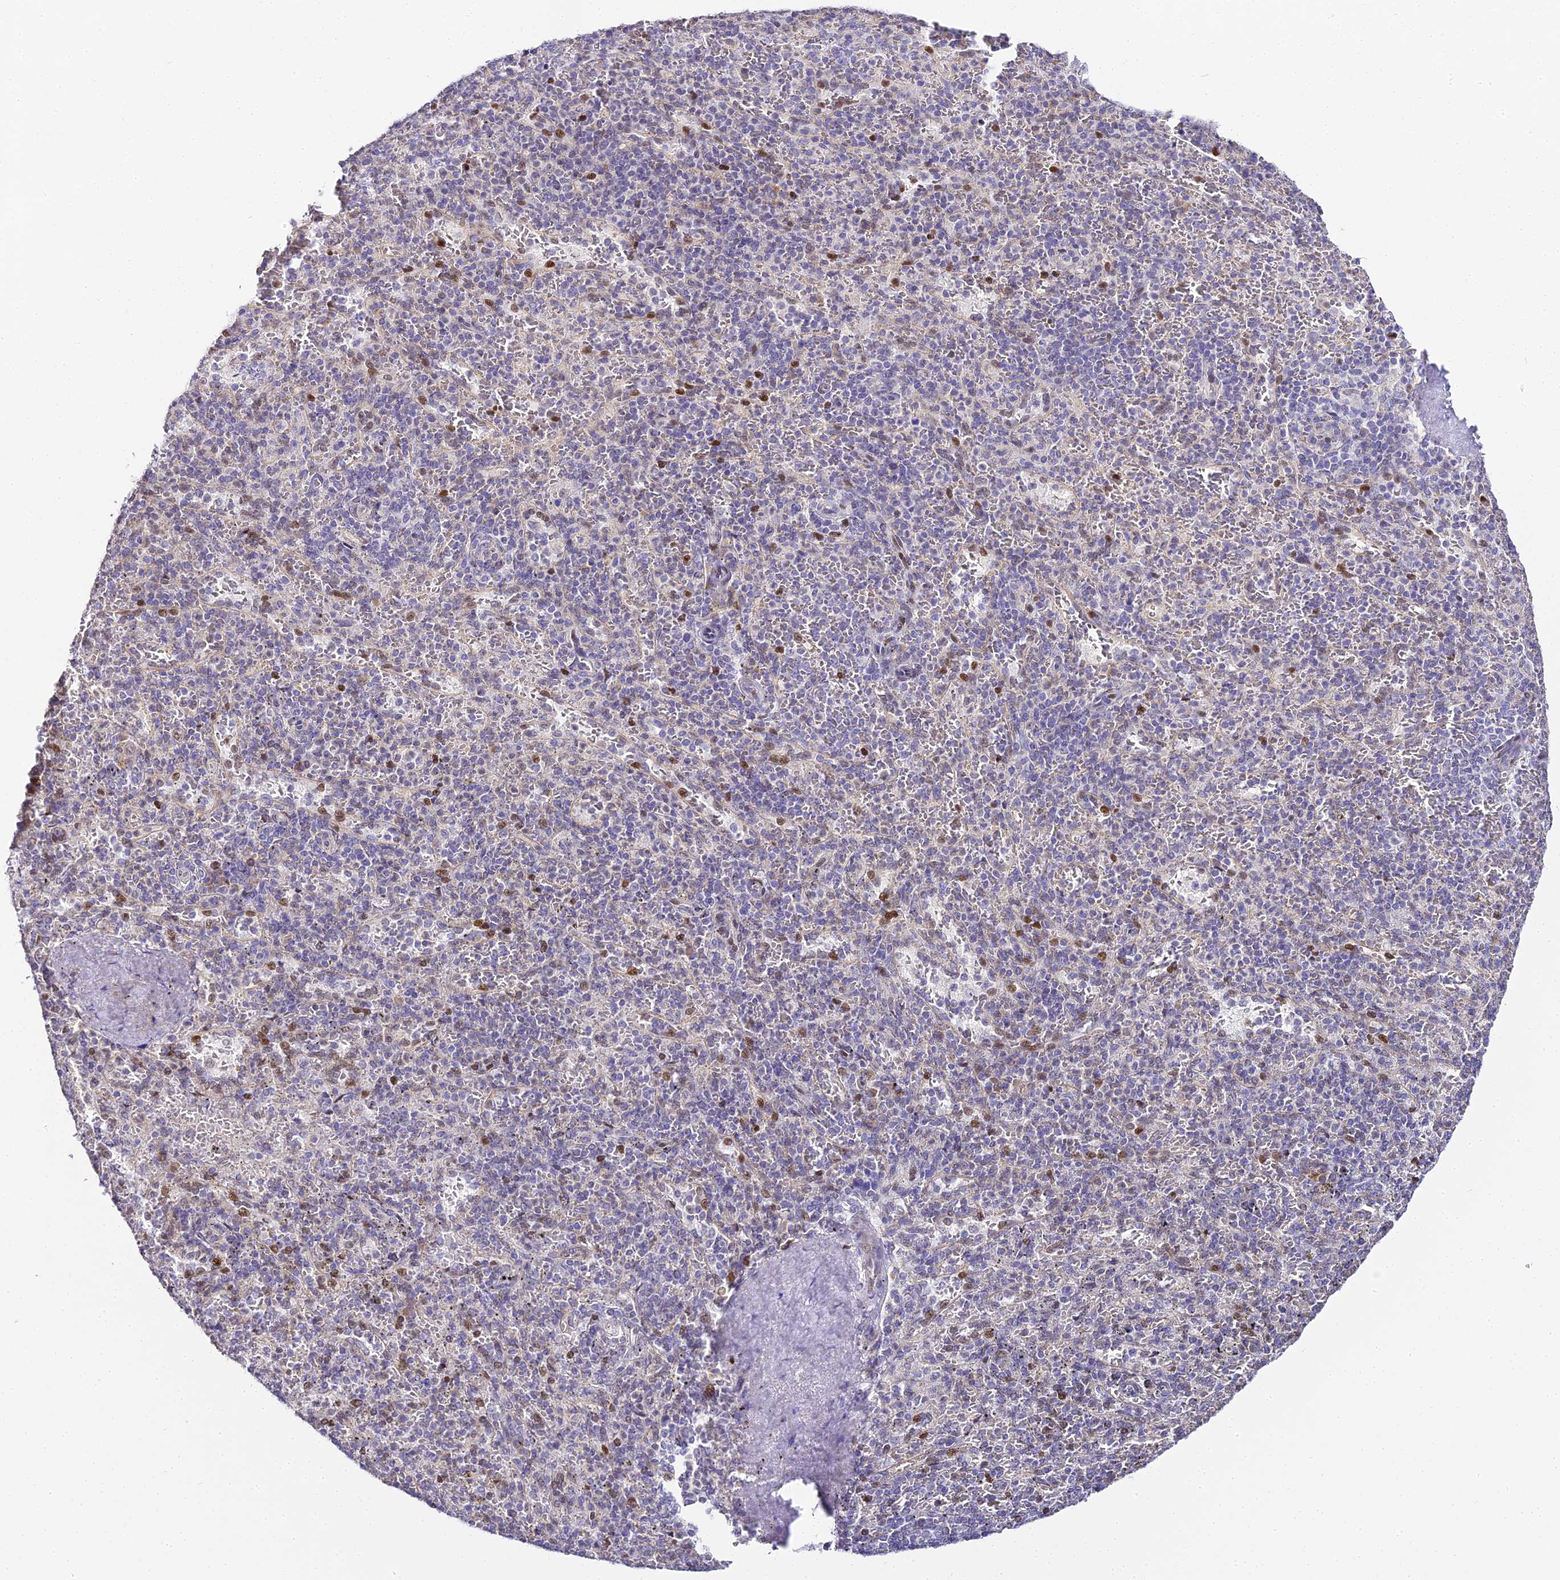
{"staining": {"intensity": "moderate", "quantity": "<25%", "location": "nuclear"}, "tissue": "spleen", "cell_type": "Cells in red pulp", "image_type": "normal", "snomed": [{"axis": "morphology", "description": "Normal tissue, NOS"}, {"axis": "topography", "description": "Spleen"}], "caption": "Protein staining of unremarkable spleen demonstrates moderate nuclear staining in approximately <25% of cells in red pulp.", "gene": "SERP1", "patient": {"sex": "male", "age": 82}}